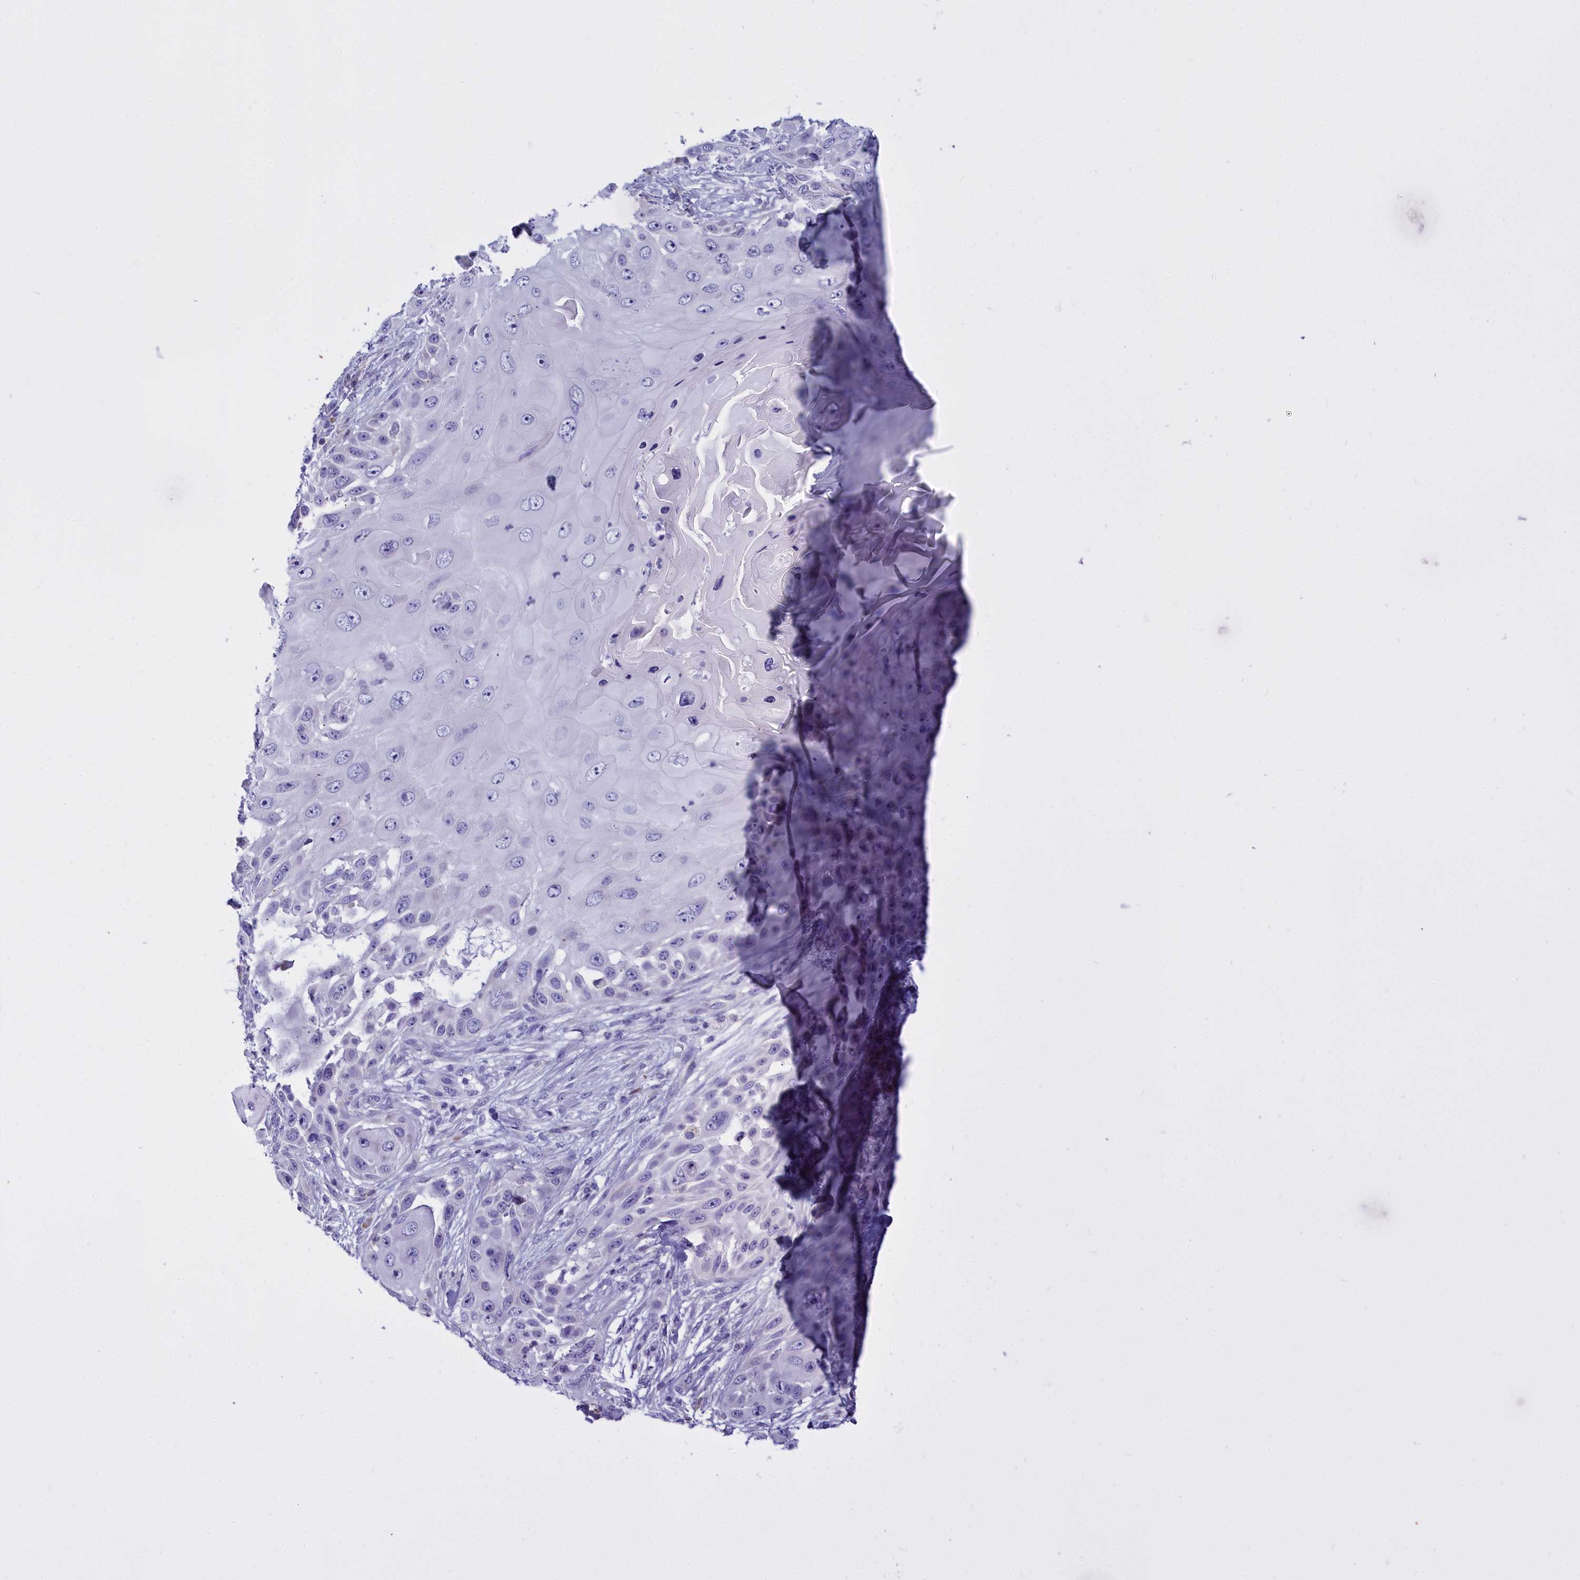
{"staining": {"intensity": "negative", "quantity": "none", "location": "none"}, "tissue": "skin cancer", "cell_type": "Tumor cells", "image_type": "cancer", "snomed": [{"axis": "morphology", "description": "Squamous cell carcinoma, NOS"}, {"axis": "topography", "description": "Skin"}], "caption": "Tumor cells are negative for protein expression in human squamous cell carcinoma (skin).", "gene": "CD5", "patient": {"sex": "female", "age": 44}}